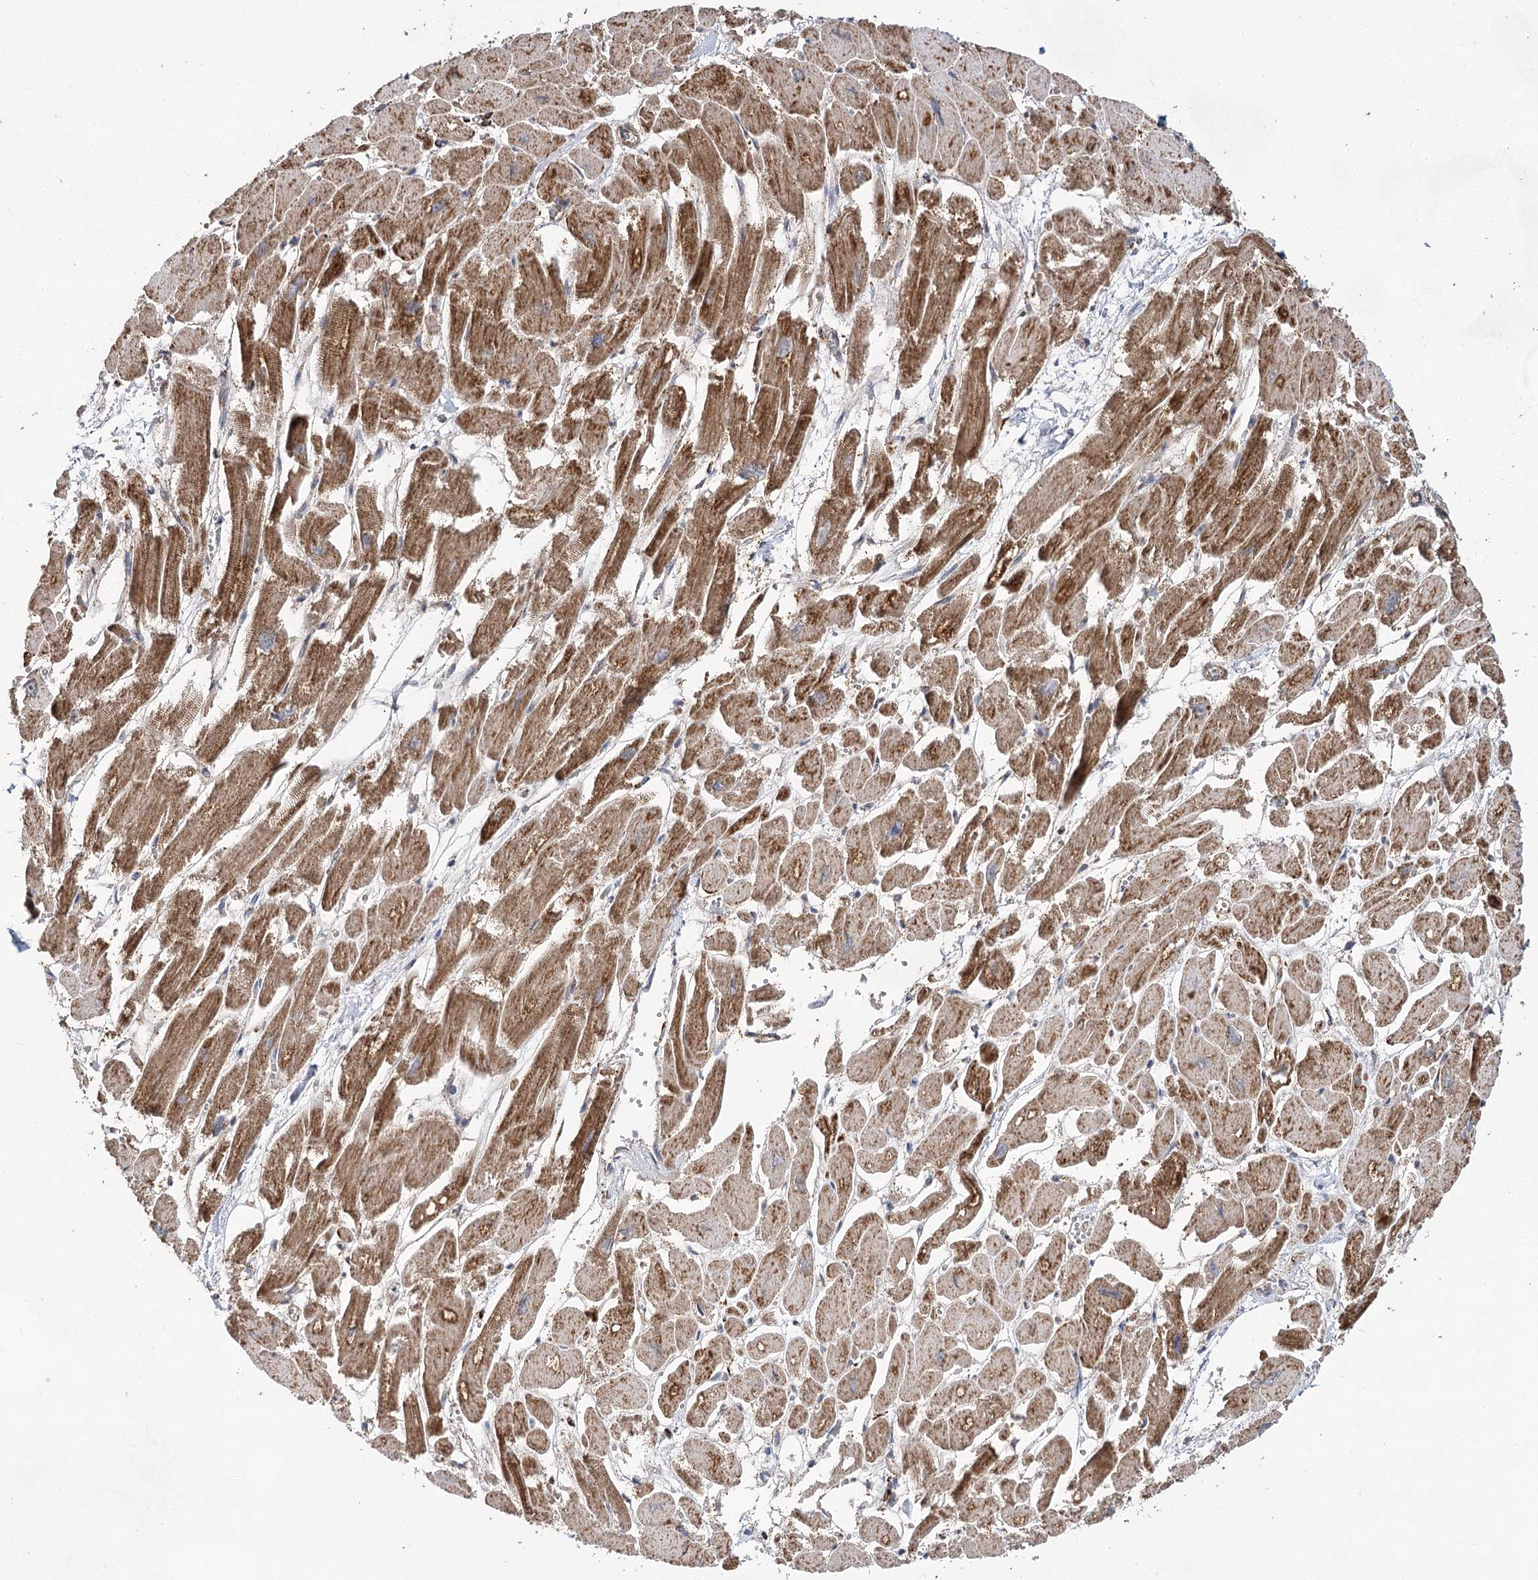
{"staining": {"intensity": "moderate", "quantity": ">75%", "location": "cytoplasmic/membranous"}, "tissue": "heart muscle", "cell_type": "Cardiomyocytes", "image_type": "normal", "snomed": [{"axis": "morphology", "description": "Normal tissue, NOS"}, {"axis": "topography", "description": "Heart"}], "caption": "Heart muscle stained with DAB immunohistochemistry (IHC) shows medium levels of moderate cytoplasmic/membranous expression in about >75% of cardiomyocytes. (brown staining indicates protein expression, while blue staining denotes nuclei).", "gene": "NADK2", "patient": {"sex": "male", "age": 54}}